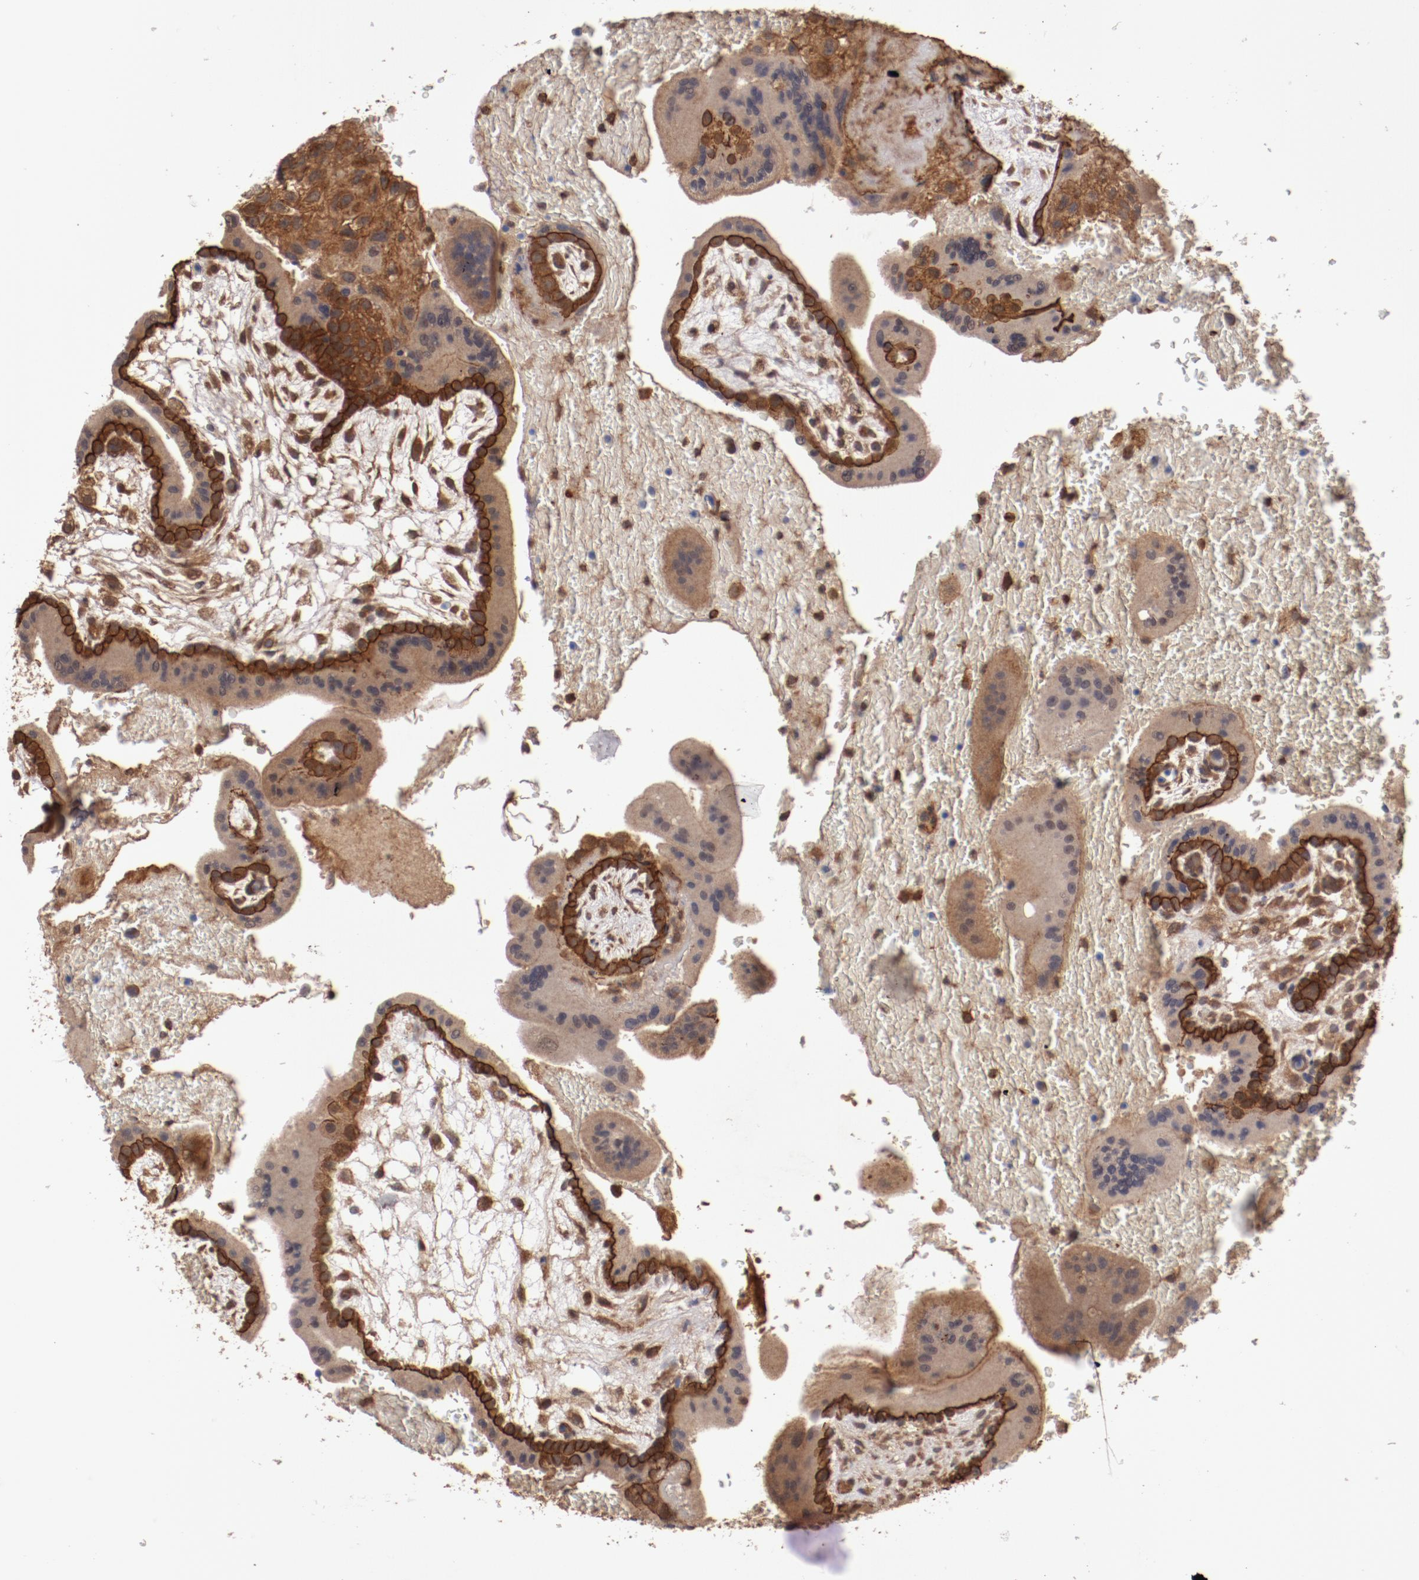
{"staining": {"intensity": "moderate", "quantity": "25%-75%", "location": "cytoplasmic/membranous"}, "tissue": "placenta", "cell_type": "Trophoblastic cells", "image_type": "normal", "snomed": [{"axis": "morphology", "description": "Normal tissue, NOS"}, {"axis": "topography", "description": "Placenta"}], "caption": "A brown stain shows moderate cytoplasmic/membranous staining of a protein in trophoblastic cells of unremarkable placenta.", "gene": "RPS6KA6", "patient": {"sex": "female", "age": 35}}